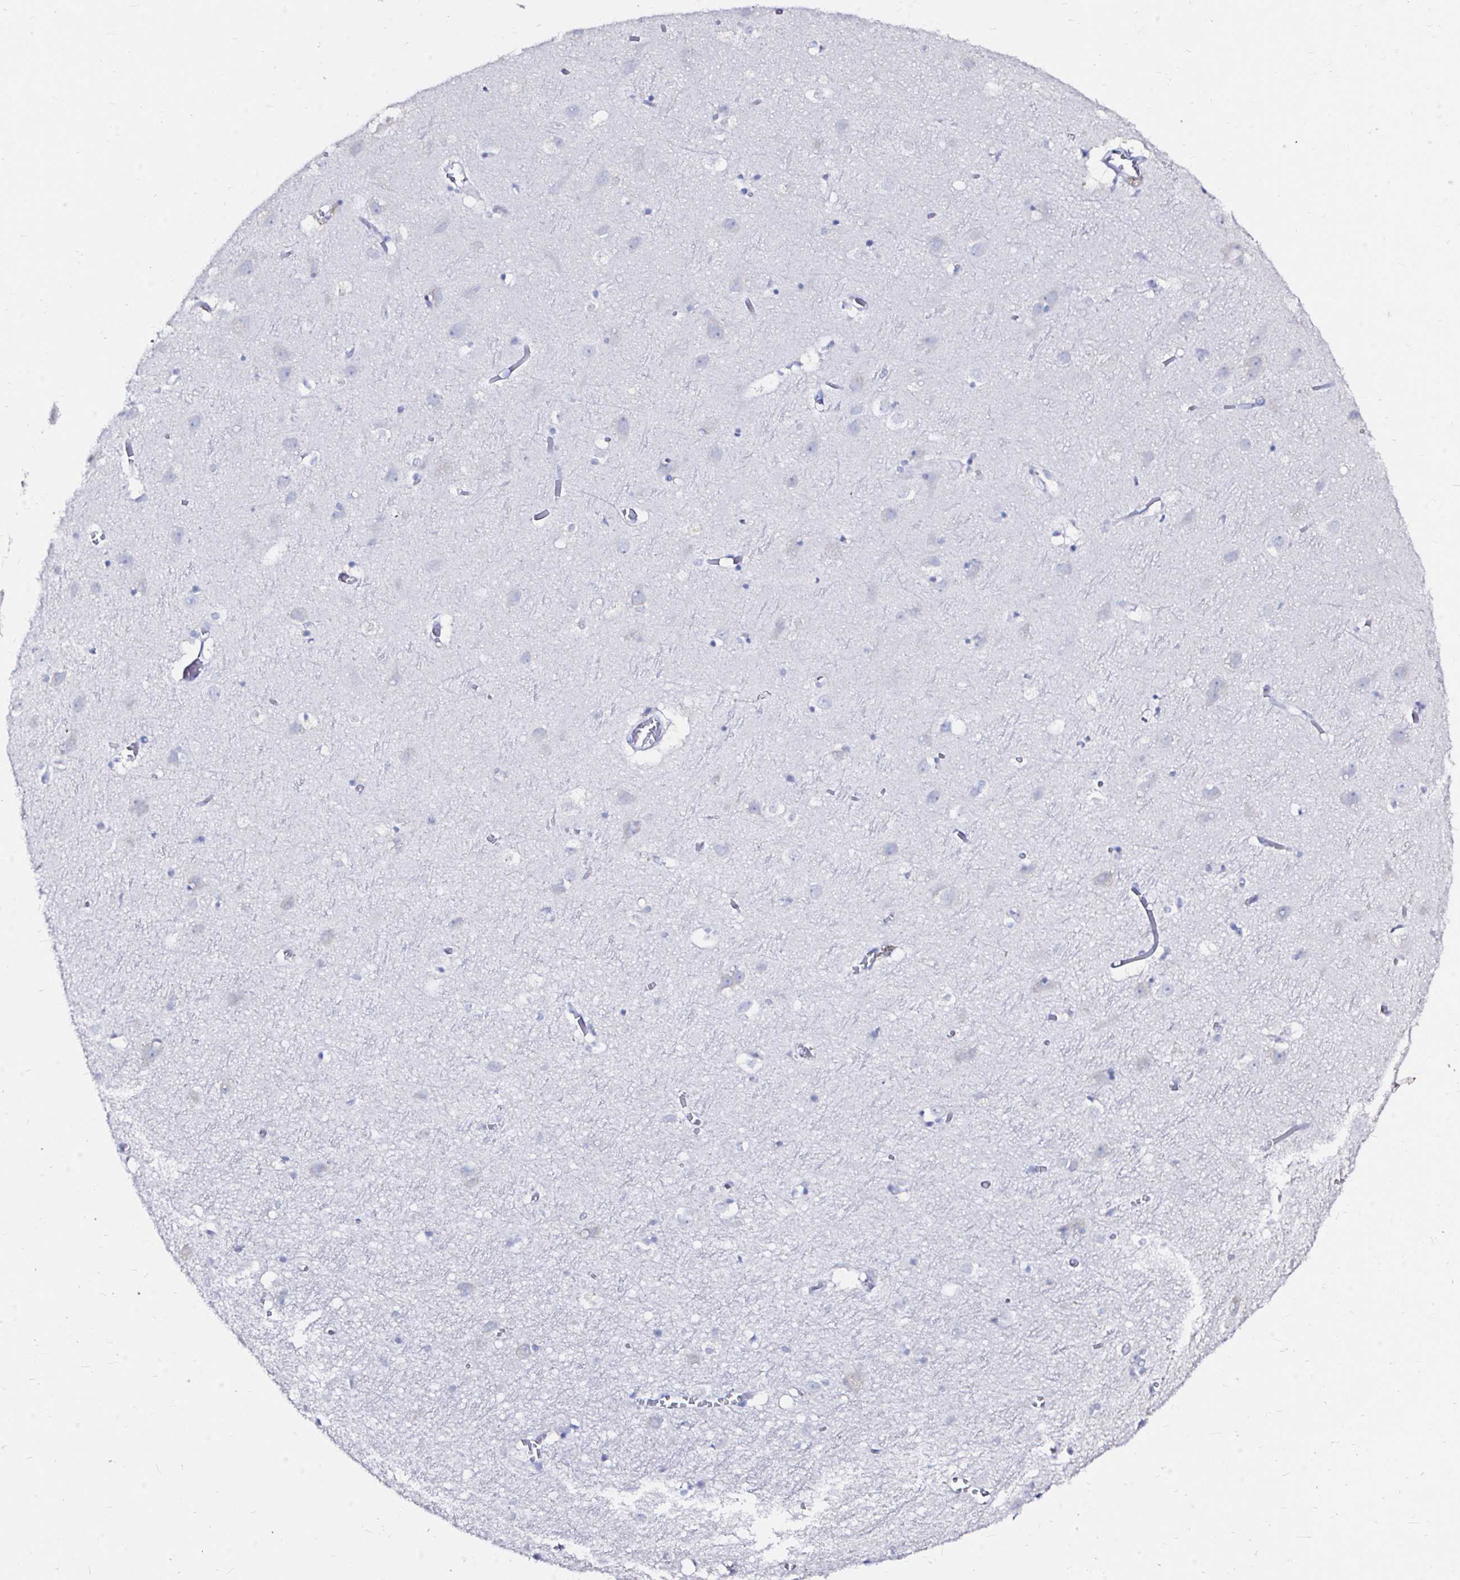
{"staining": {"intensity": "negative", "quantity": "none", "location": "none"}, "tissue": "cerebral cortex", "cell_type": "Endothelial cells", "image_type": "normal", "snomed": [{"axis": "morphology", "description": "Normal tissue, NOS"}, {"axis": "topography", "description": "Cerebral cortex"}], "caption": "Immunohistochemistry (IHC) micrograph of normal cerebral cortex: cerebral cortex stained with DAB (3,3'-diaminobenzidine) shows no significant protein staining in endothelial cells.", "gene": "ZNF432", "patient": {"sex": "male", "age": 70}}